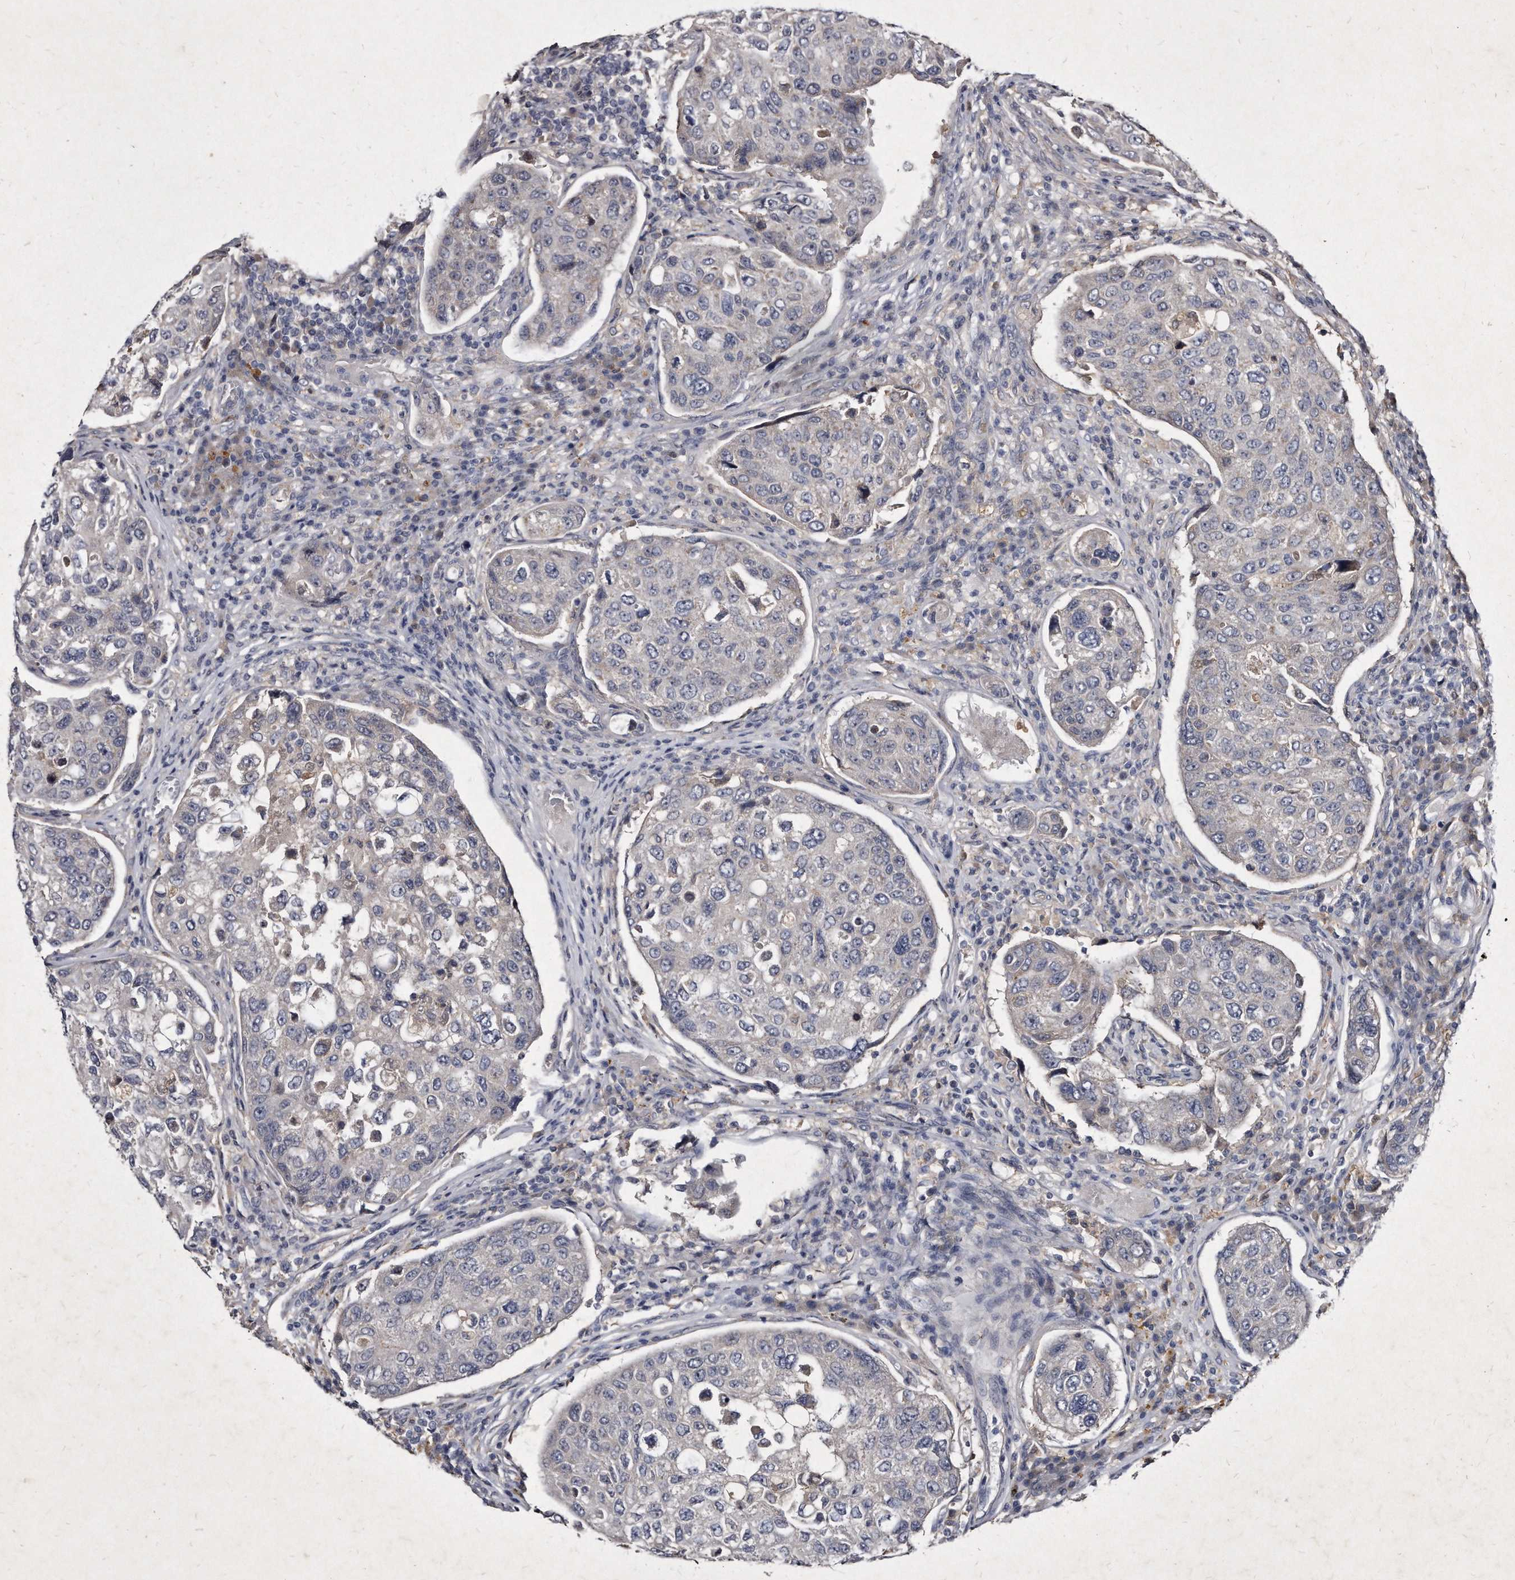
{"staining": {"intensity": "weak", "quantity": "25%-75%", "location": "cytoplasmic/membranous"}, "tissue": "urothelial cancer", "cell_type": "Tumor cells", "image_type": "cancer", "snomed": [{"axis": "morphology", "description": "Urothelial carcinoma, High grade"}, {"axis": "topography", "description": "Lymph node"}, {"axis": "topography", "description": "Urinary bladder"}], "caption": "A micrograph of human urothelial carcinoma (high-grade) stained for a protein exhibits weak cytoplasmic/membranous brown staining in tumor cells.", "gene": "KLHDC3", "patient": {"sex": "male", "age": 51}}